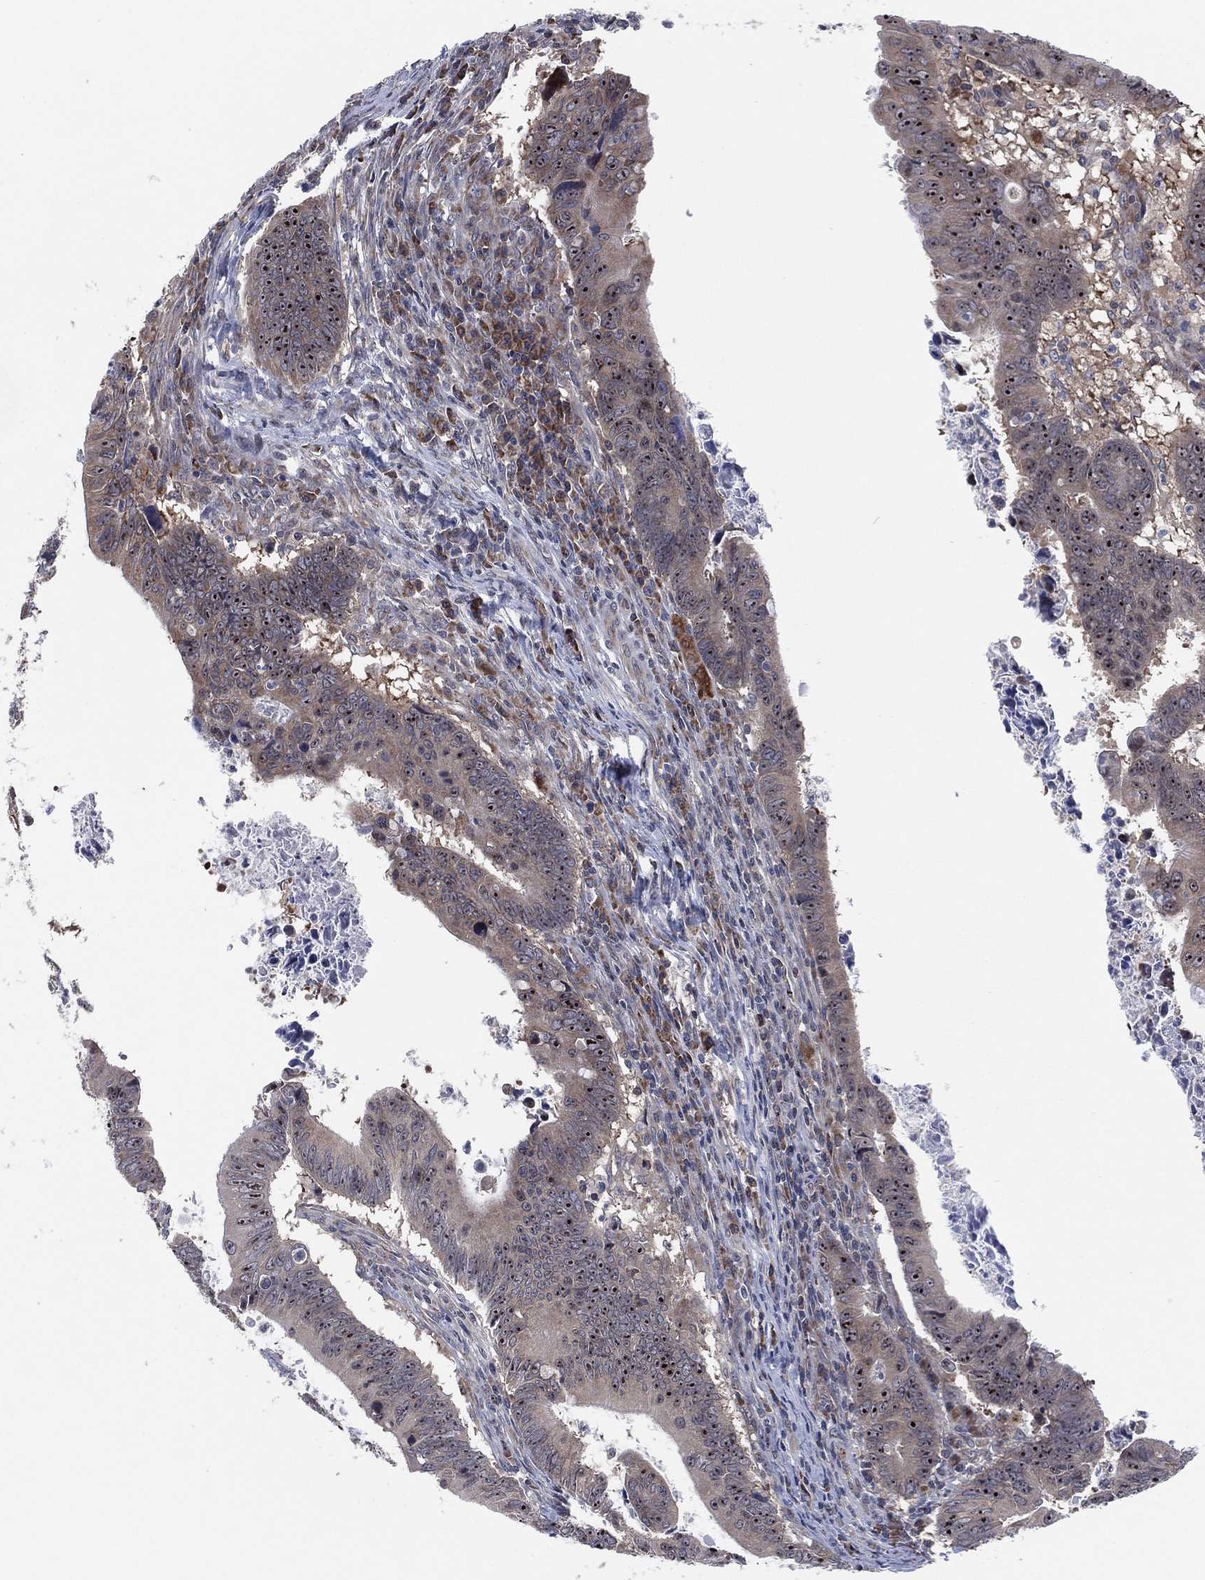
{"staining": {"intensity": "negative", "quantity": "none", "location": "none"}, "tissue": "colorectal cancer", "cell_type": "Tumor cells", "image_type": "cancer", "snomed": [{"axis": "morphology", "description": "Adenocarcinoma, NOS"}, {"axis": "topography", "description": "Colon"}], "caption": "The image reveals no significant positivity in tumor cells of colorectal cancer.", "gene": "FAM104A", "patient": {"sex": "female", "age": 87}}